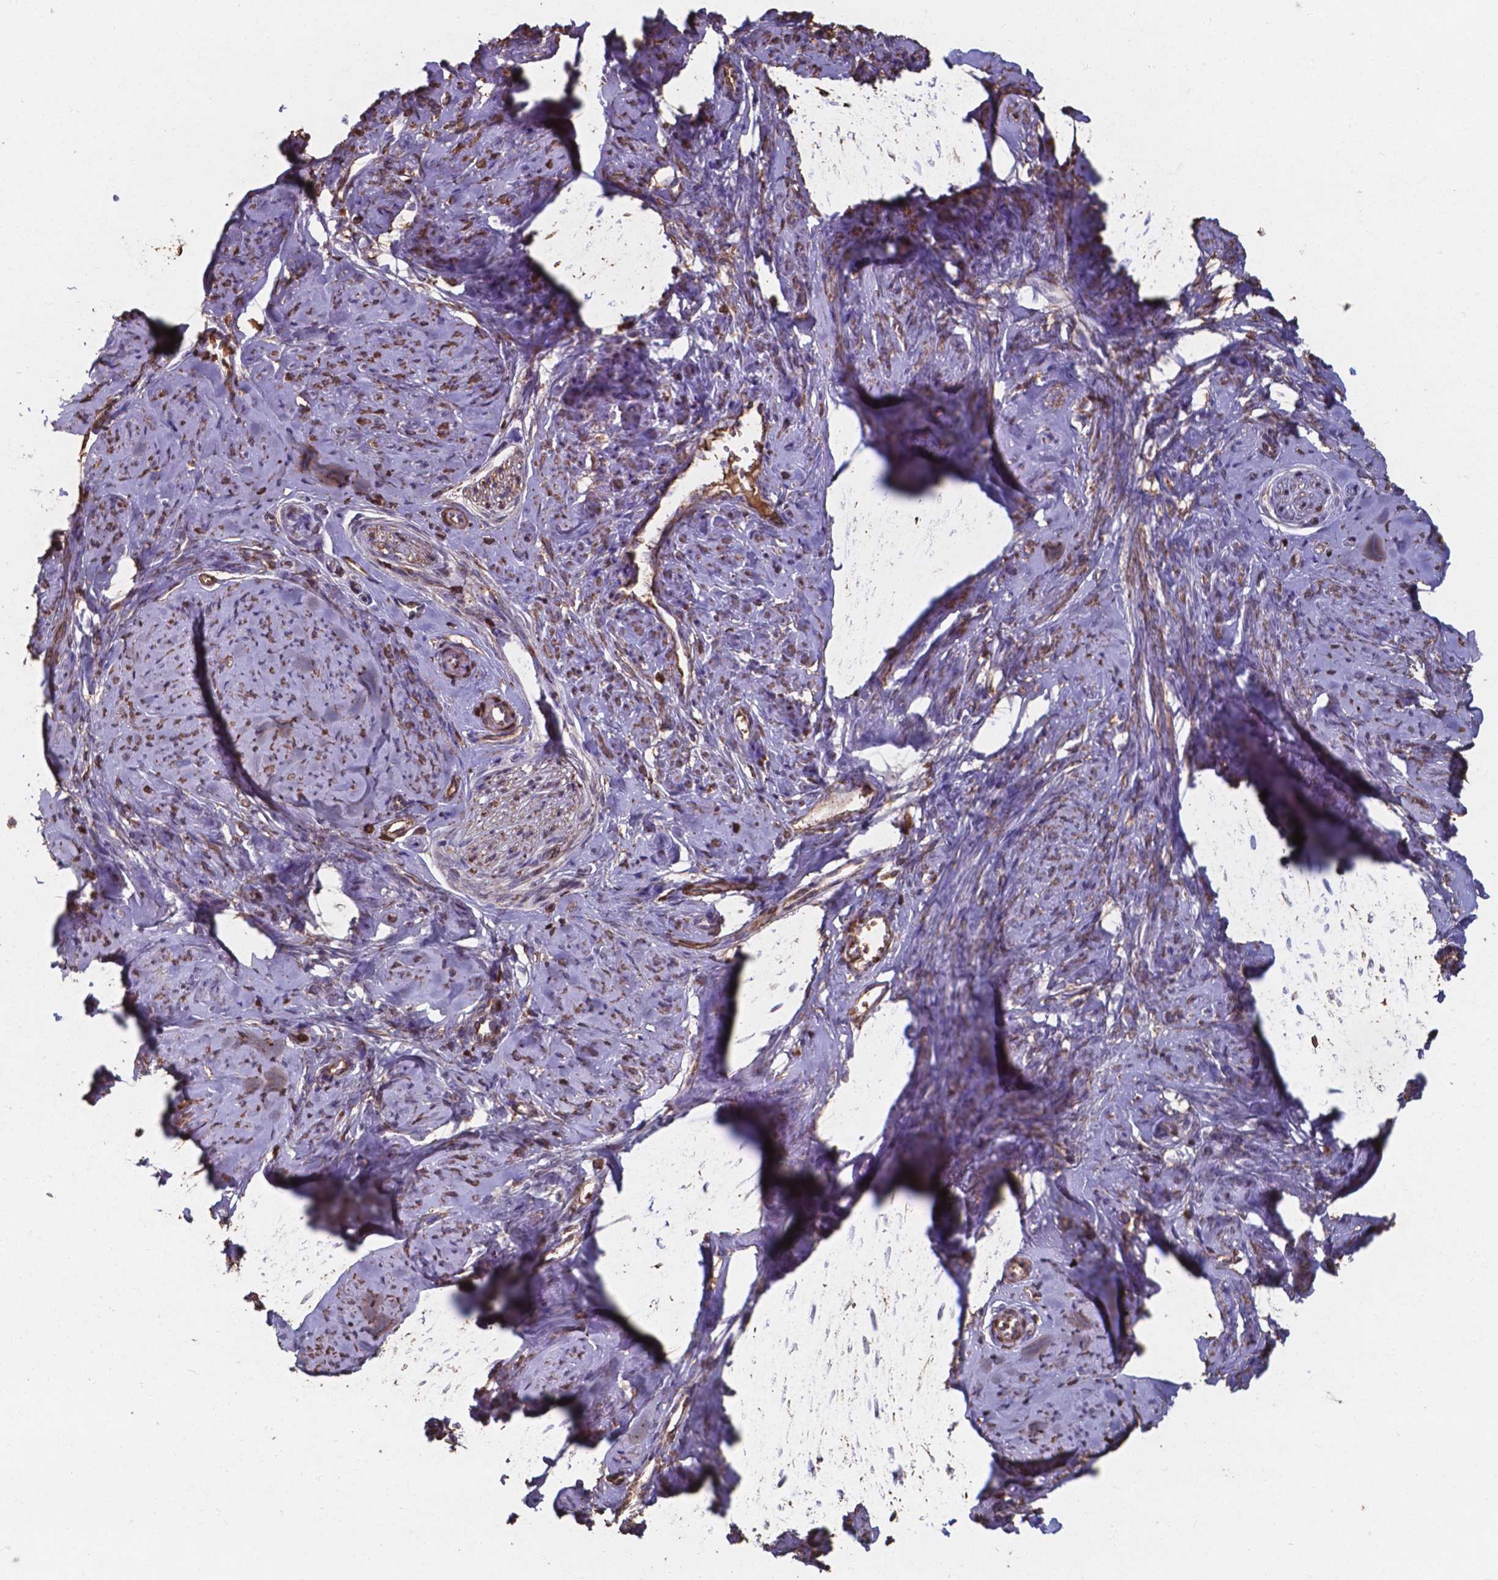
{"staining": {"intensity": "moderate", "quantity": ">75%", "location": "cytoplasmic/membranous,nuclear"}, "tissue": "smooth muscle", "cell_type": "Smooth muscle cells", "image_type": "normal", "snomed": [{"axis": "morphology", "description": "Normal tissue, NOS"}, {"axis": "topography", "description": "Smooth muscle"}], "caption": "Human smooth muscle stained for a protein (brown) exhibits moderate cytoplasmic/membranous,nuclear positive positivity in approximately >75% of smooth muscle cells.", "gene": "SERPINA1", "patient": {"sex": "female", "age": 48}}